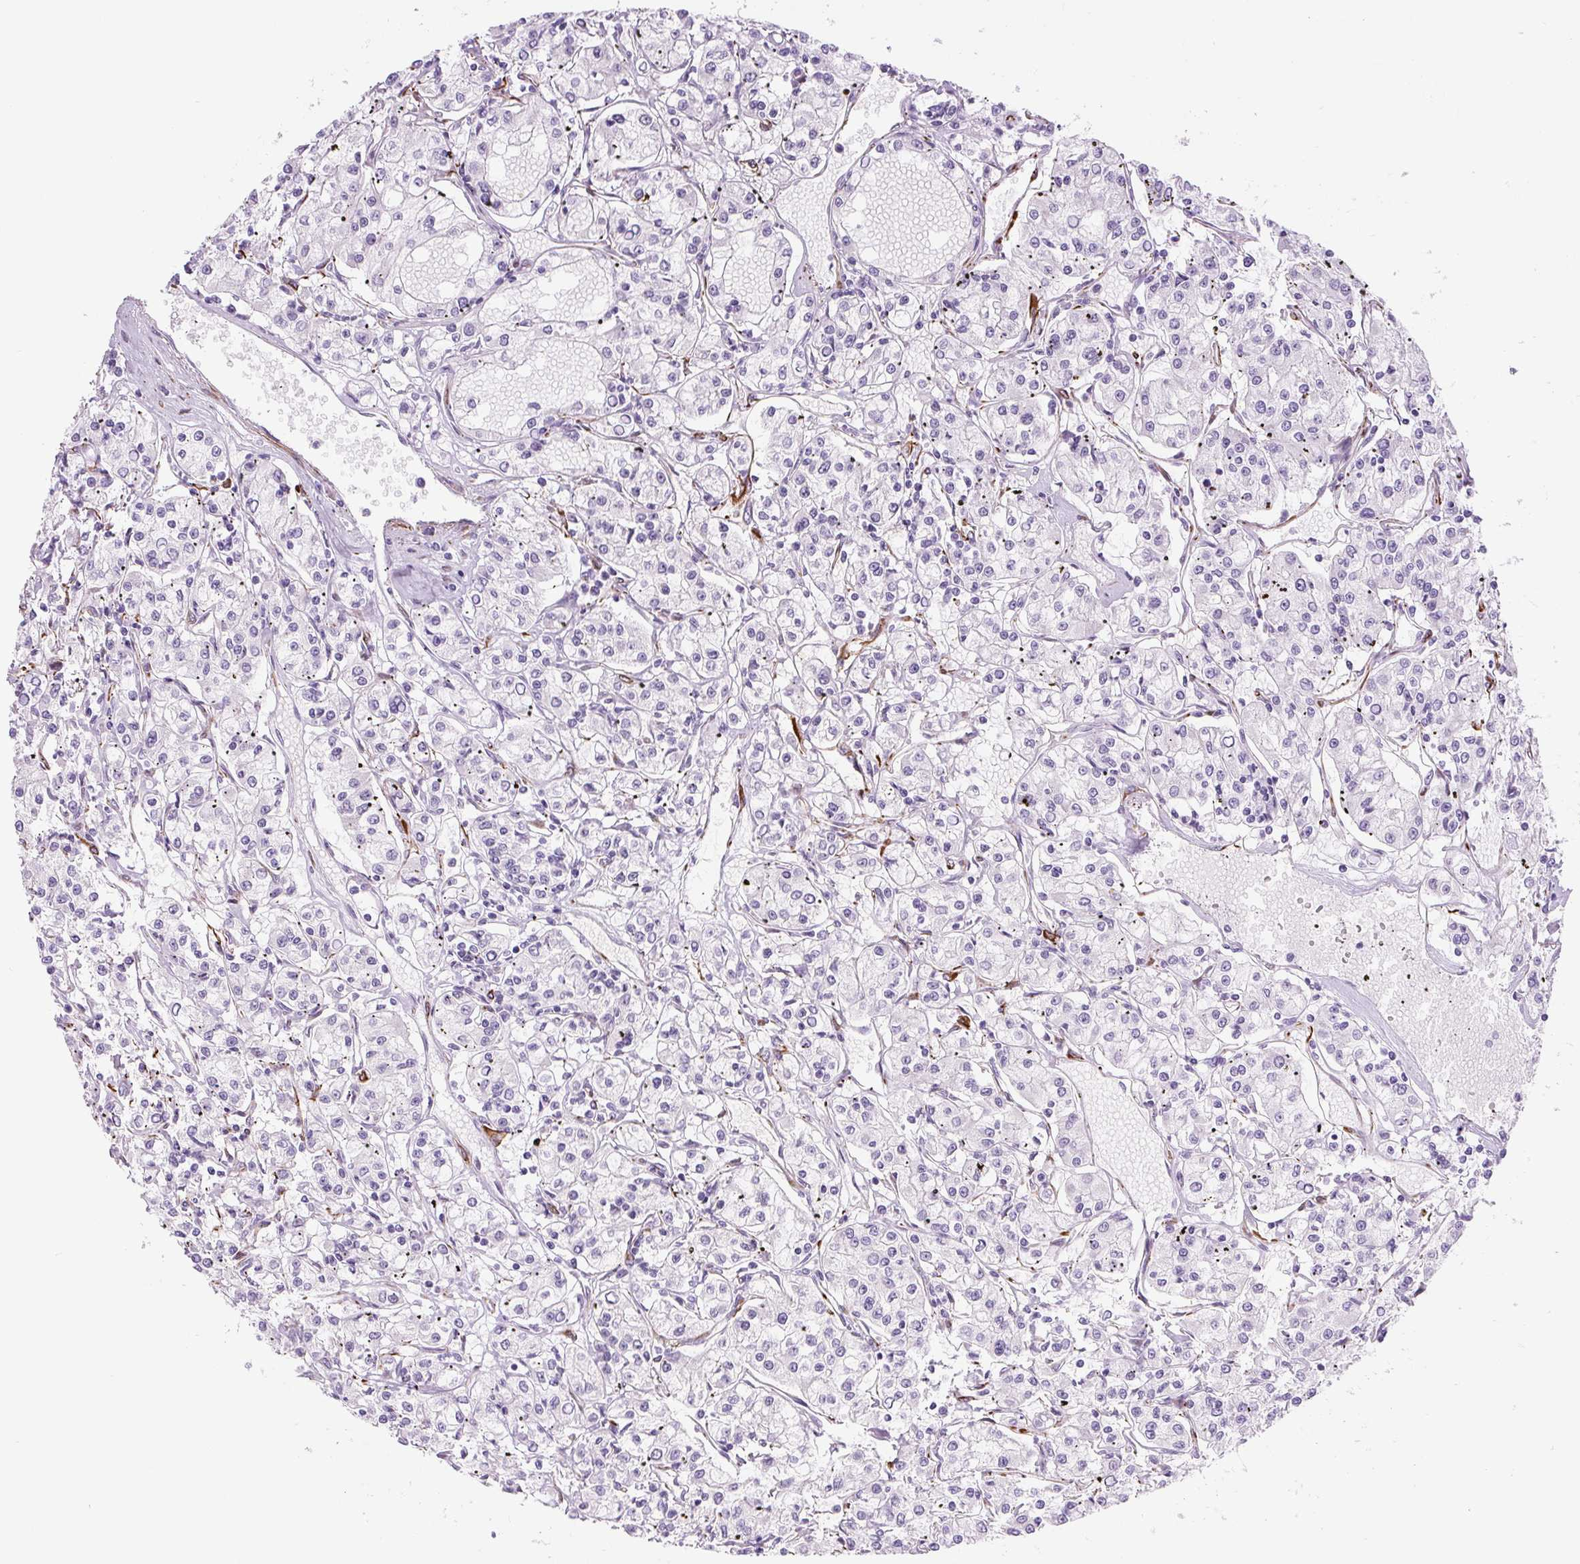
{"staining": {"intensity": "negative", "quantity": "none", "location": "none"}, "tissue": "renal cancer", "cell_type": "Tumor cells", "image_type": "cancer", "snomed": [{"axis": "morphology", "description": "Adenocarcinoma, NOS"}, {"axis": "topography", "description": "Kidney"}], "caption": "Immunohistochemical staining of renal cancer demonstrates no significant staining in tumor cells.", "gene": "NES", "patient": {"sex": "female", "age": 59}}